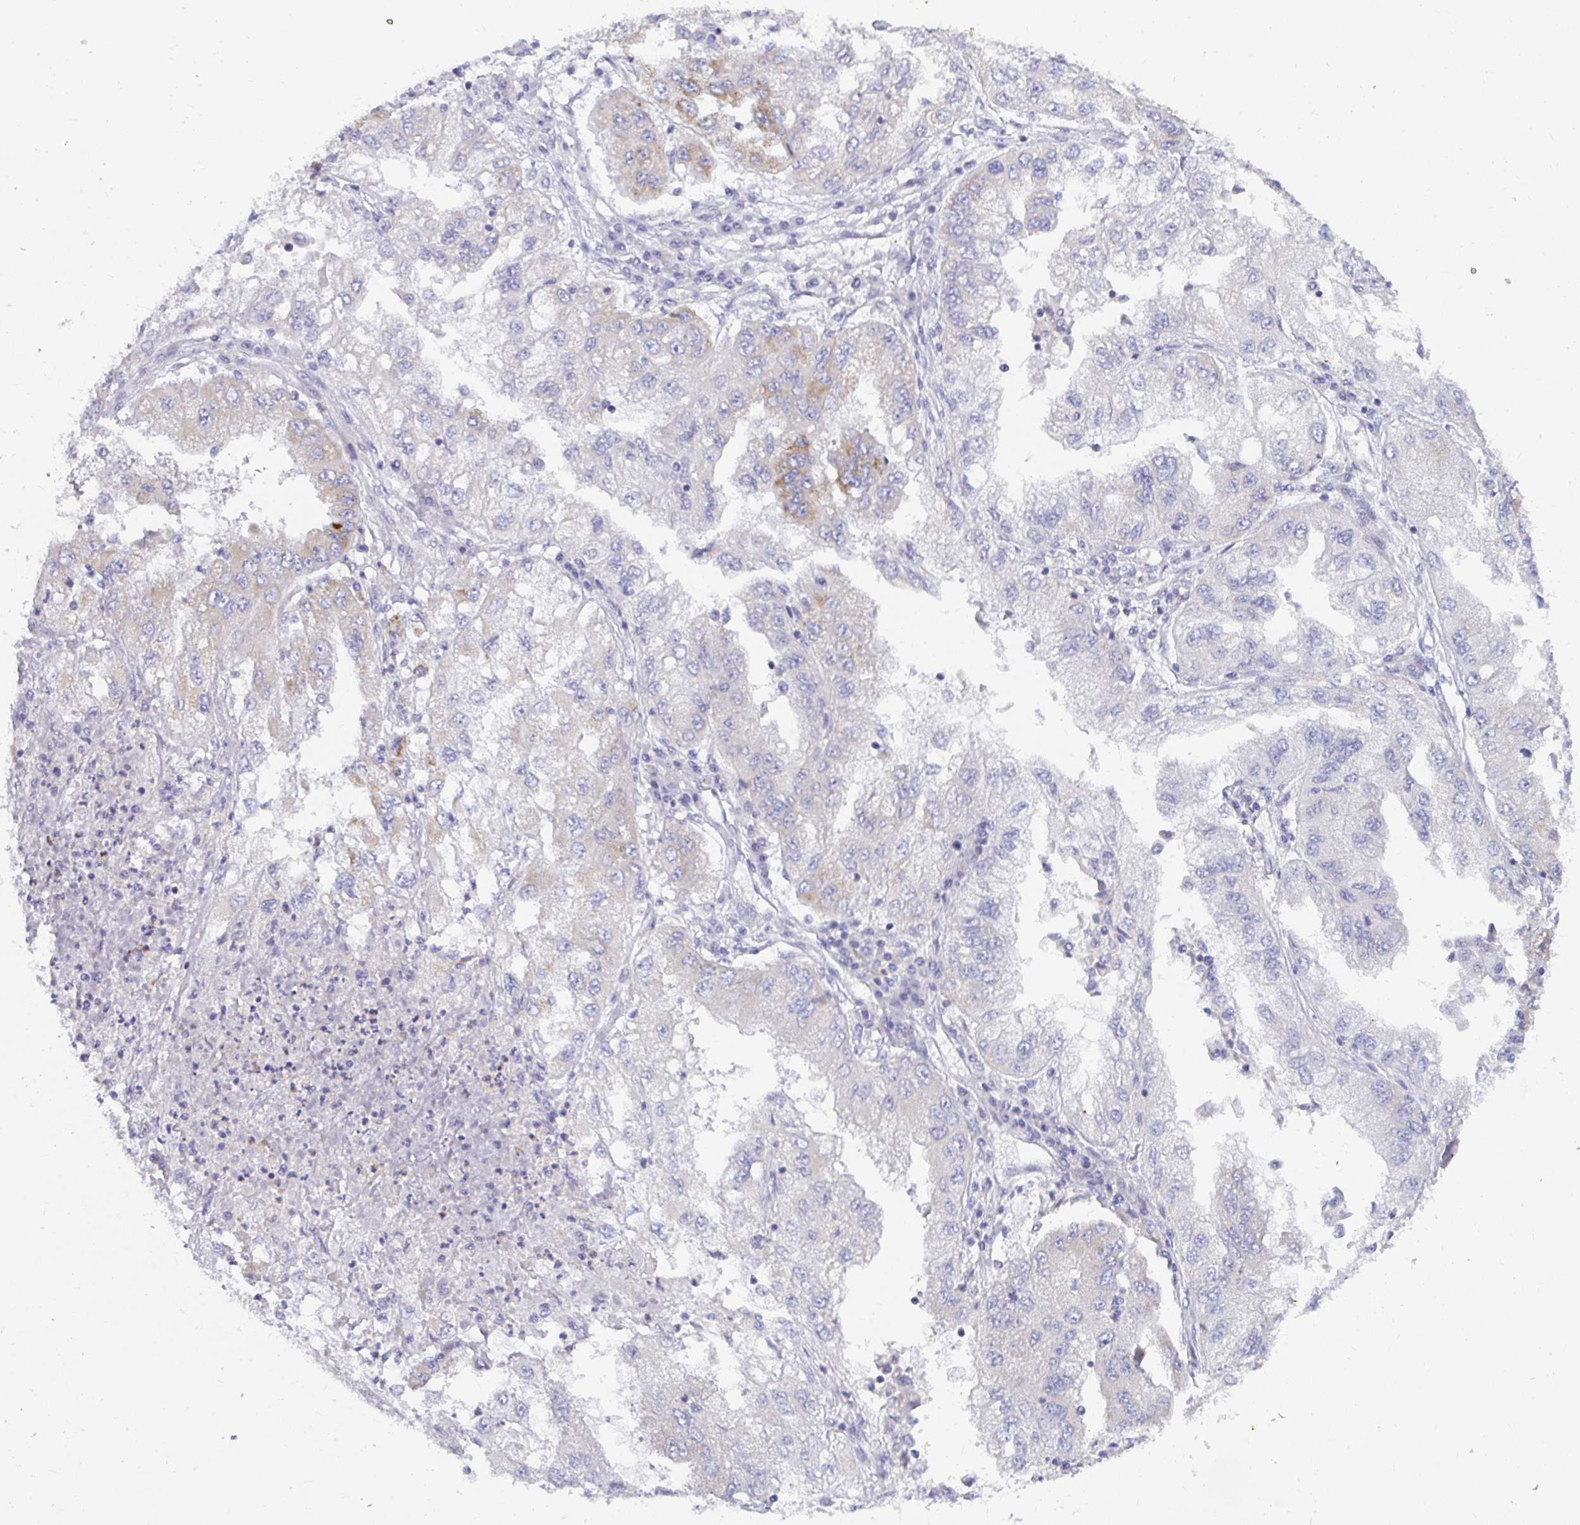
{"staining": {"intensity": "moderate", "quantity": "25%-75%", "location": "cytoplasmic/membranous"}, "tissue": "lung cancer", "cell_type": "Tumor cells", "image_type": "cancer", "snomed": [{"axis": "morphology", "description": "Adenocarcinoma, NOS"}, {"axis": "morphology", "description": "Adenocarcinoma primary or metastatic"}, {"axis": "topography", "description": "Lung"}], "caption": "A photomicrograph showing moderate cytoplasmic/membranous staining in approximately 25%-75% of tumor cells in lung adenocarcinoma, as visualized by brown immunohistochemical staining.", "gene": "EXOC5", "patient": {"sex": "male", "age": 74}}